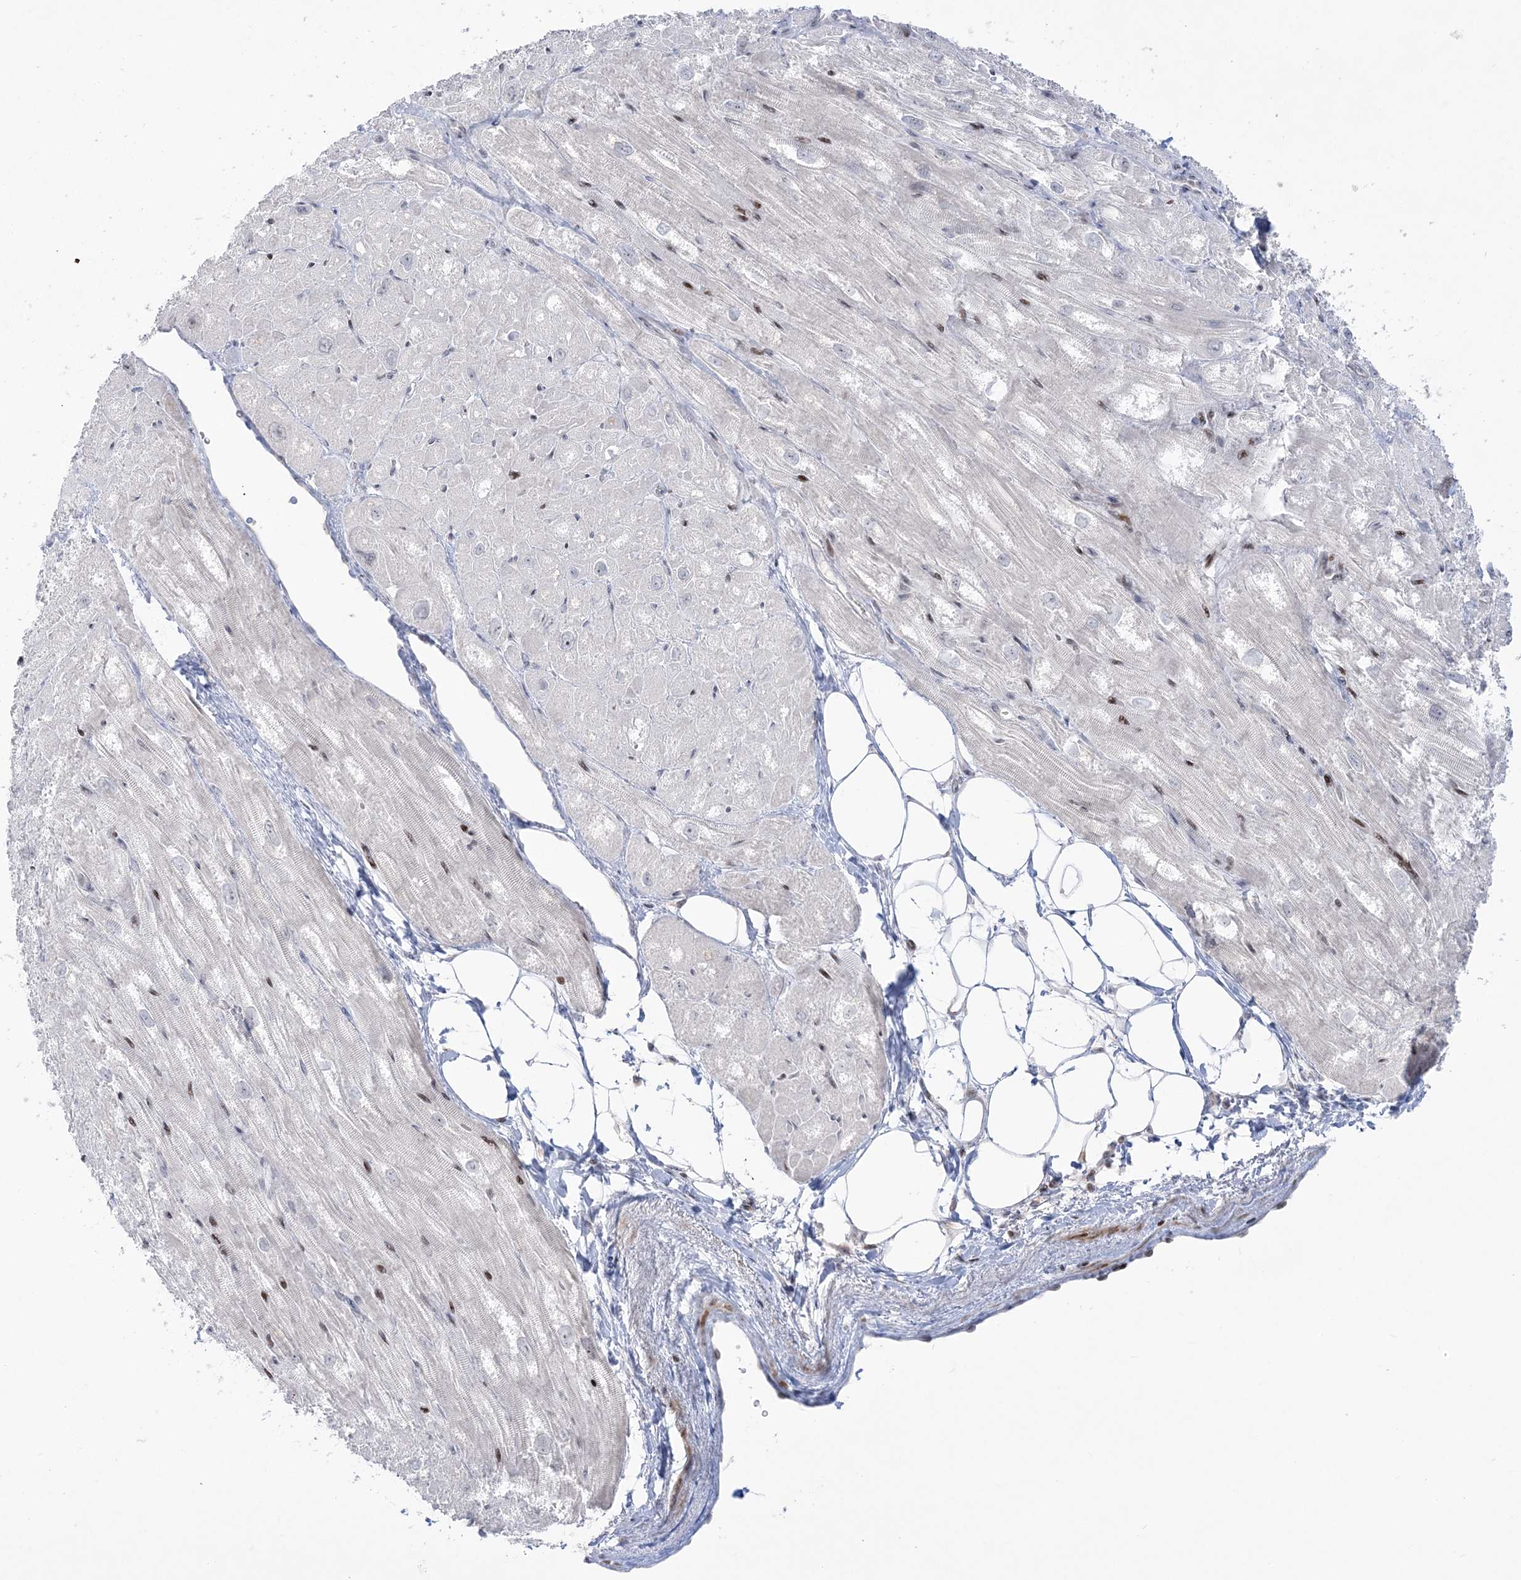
{"staining": {"intensity": "weak", "quantity": "<25%", "location": "nuclear"}, "tissue": "heart muscle", "cell_type": "Cardiomyocytes", "image_type": "normal", "snomed": [{"axis": "morphology", "description": "Normal tissue, NOS"}, {"axis": "topography", "description": "Heart"}], "caption": "A high-resolution micrograph shows immunohistochemistry staining of unremarkable heart muscle, which reveals no significant staining in cardiomyocytes.", "gene": "SH3BP4", "patient": {"sex": "male", "age": 50}}